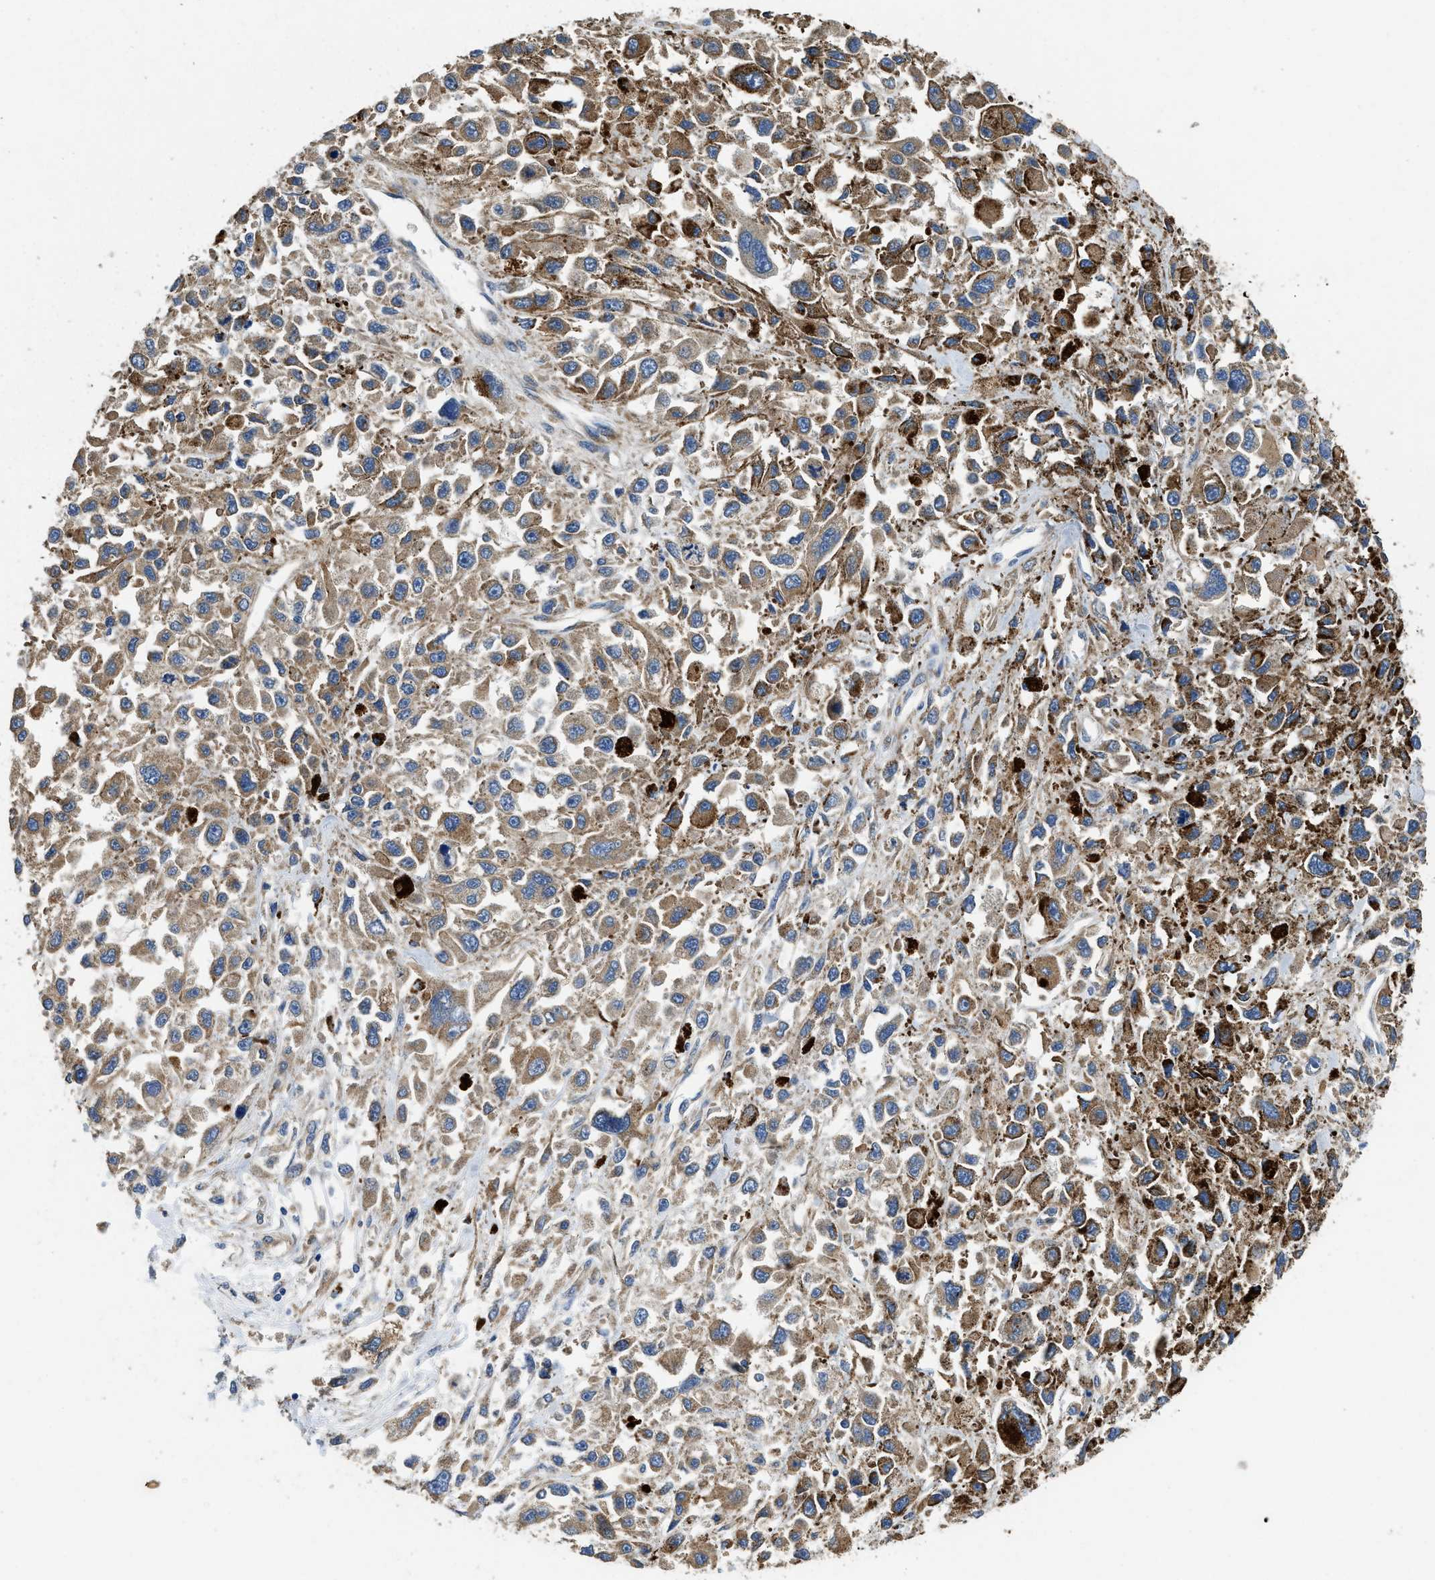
{"staining": {"intensity": "moderate", "quantity": ">75%", "location": "cytoplasmic/membranous"}, "tissue": "melanoma", "cell_type": "Tumor cells", "image_type": "cancer", "snomed": [{"axis": "morphology", "description": "Malignant melanoma, Metastatic site"}, {"axis": "topography", "description": "Lymph node"}], "caption": "Moderate cytoplasmic/membranous staining is appreciated in about >75% of tumor cells in malignant melanoma (metastatic site).", "gene": "RAPH1", "patient": {"sex": "male", "age": 59}}